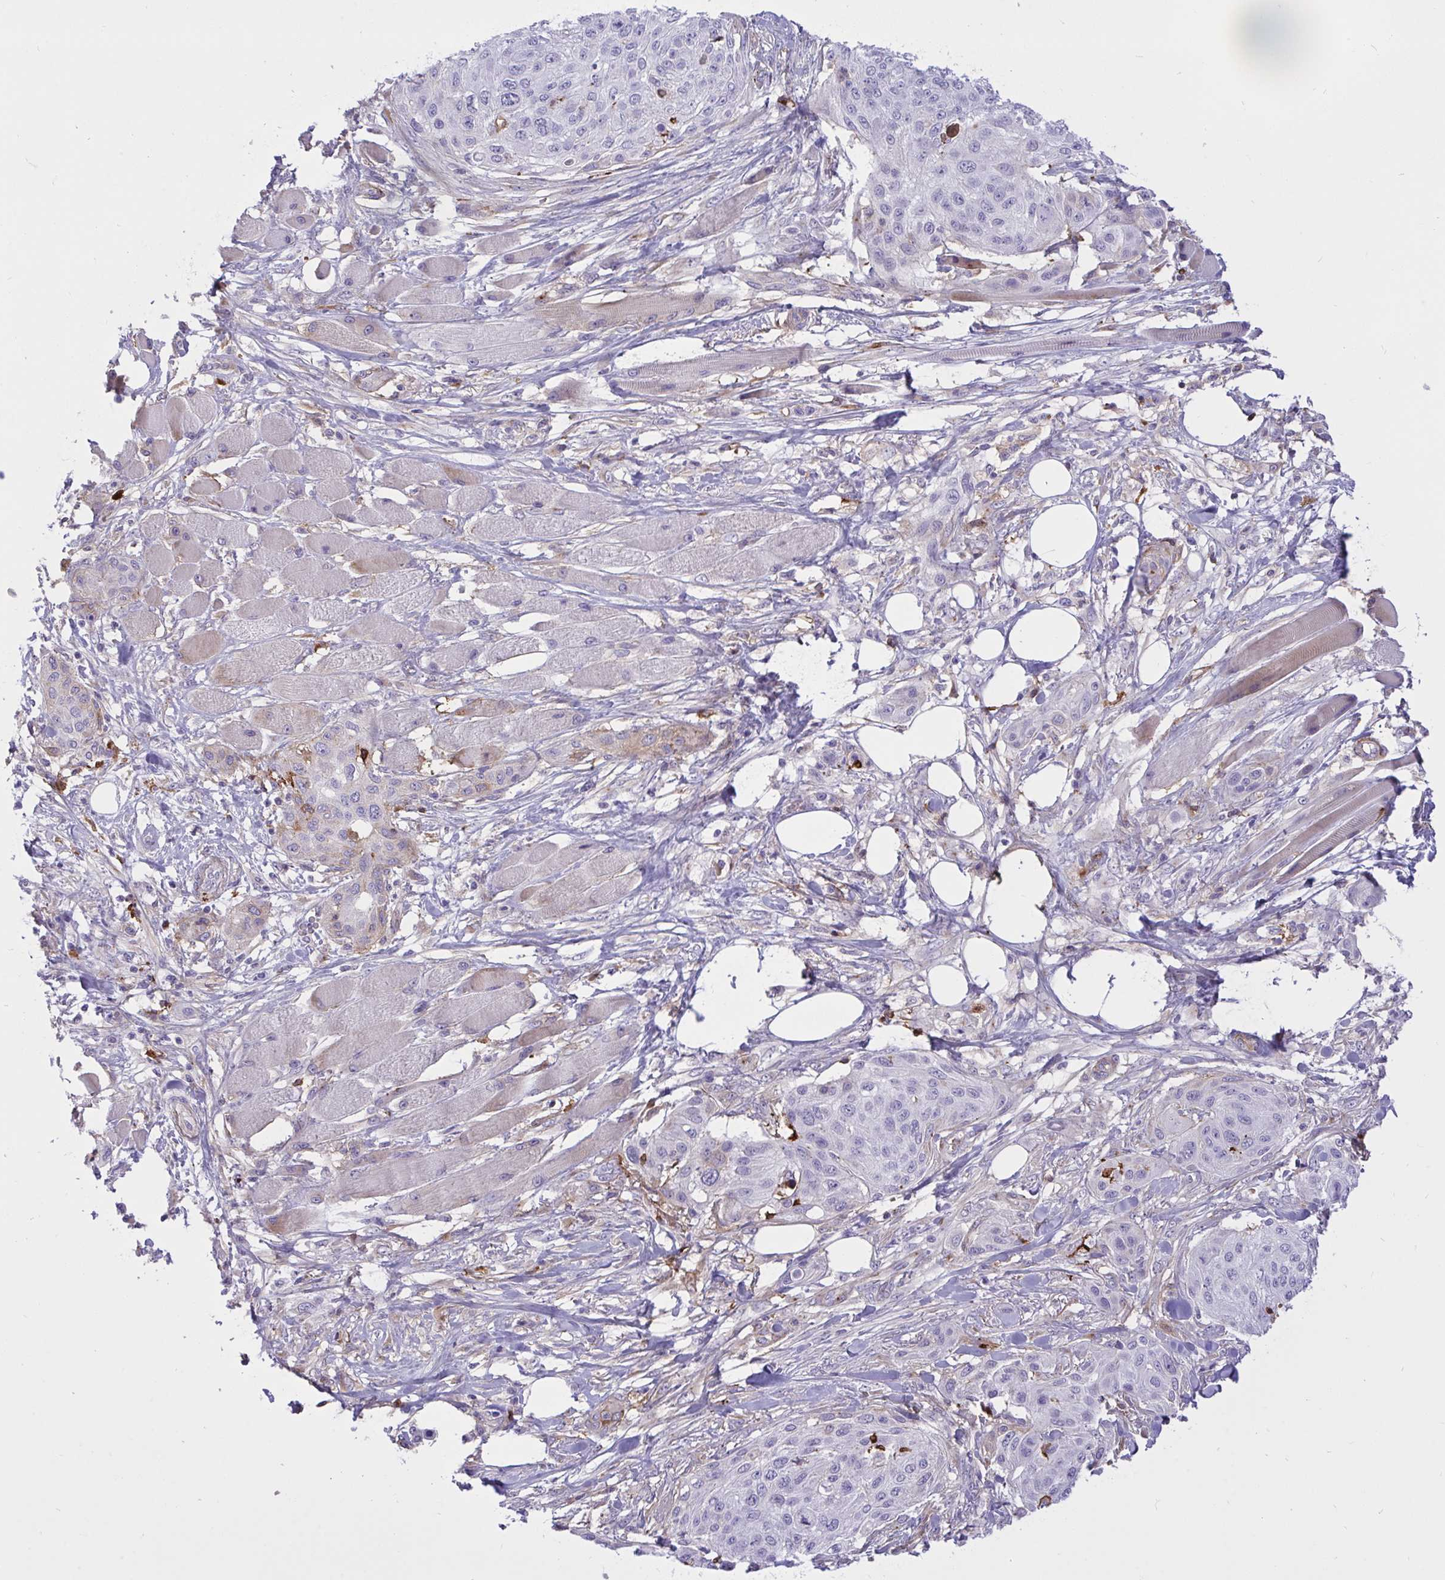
{"staining": {"intensity": "negative", "quantity": "none", "location": "none"}, "tissue": "skin cancer", "cell_type": "Tumor cells", "image_type": "cancer", "snomed": [{"axis": "morphology", "description": "Squamous cell carcinoma, NOS"}, {"axis": "topography", "description": "Skin"}], "caption": "Skin cancer (squamous cell carcinoma) was stained to show a protein in brown. There is no significant staining in tumor cells. (Immunohistochemistry, brightfield microscopy, high magnification).", "gene": "F2", "patient": {"sex": "female", "age": 87}}